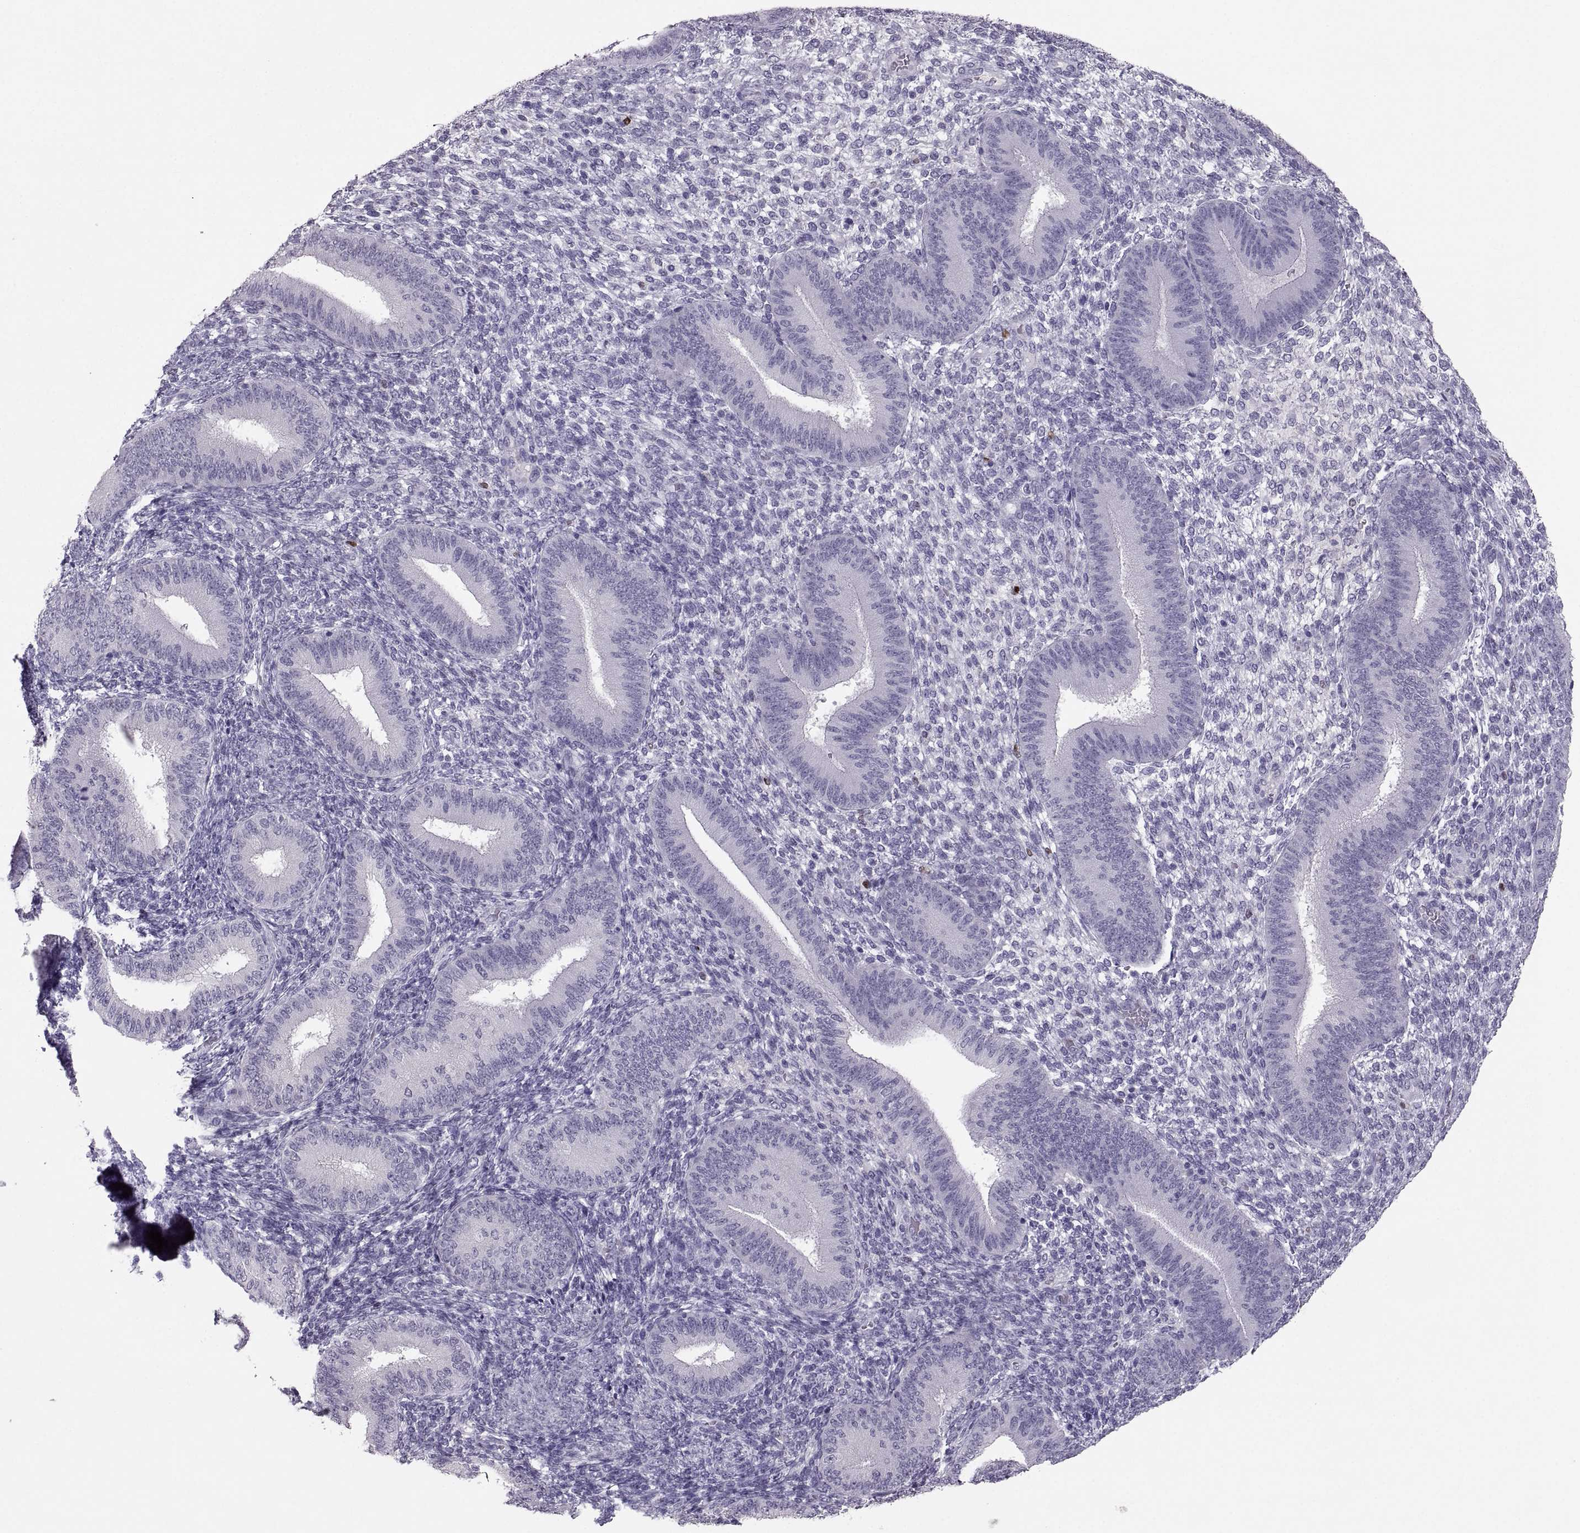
{"staining": {"intensity": "negative", "quantity": "none", "location": "none"}, "tissue": "endometrium", "cell_type": "Cells in endometrial stroma", "image_type": "normal", "snomed": [{"axis": "morphology", "description": "Normal tissue, NOS"}, {"axis": "topography", "description": "Endometrium"}], "caption": "This is a image of immunohistochemistry (IHC) staining of benign endometrium, which shows no expression in cells in endometrial stroma. (Stains: DAB immunohistochemistry with hematoxylin counter stain, Microscopy: brightfield microscopy at high magnification).", "gene": "SOX21", "patient": {"sex": "female", "age": 39}}